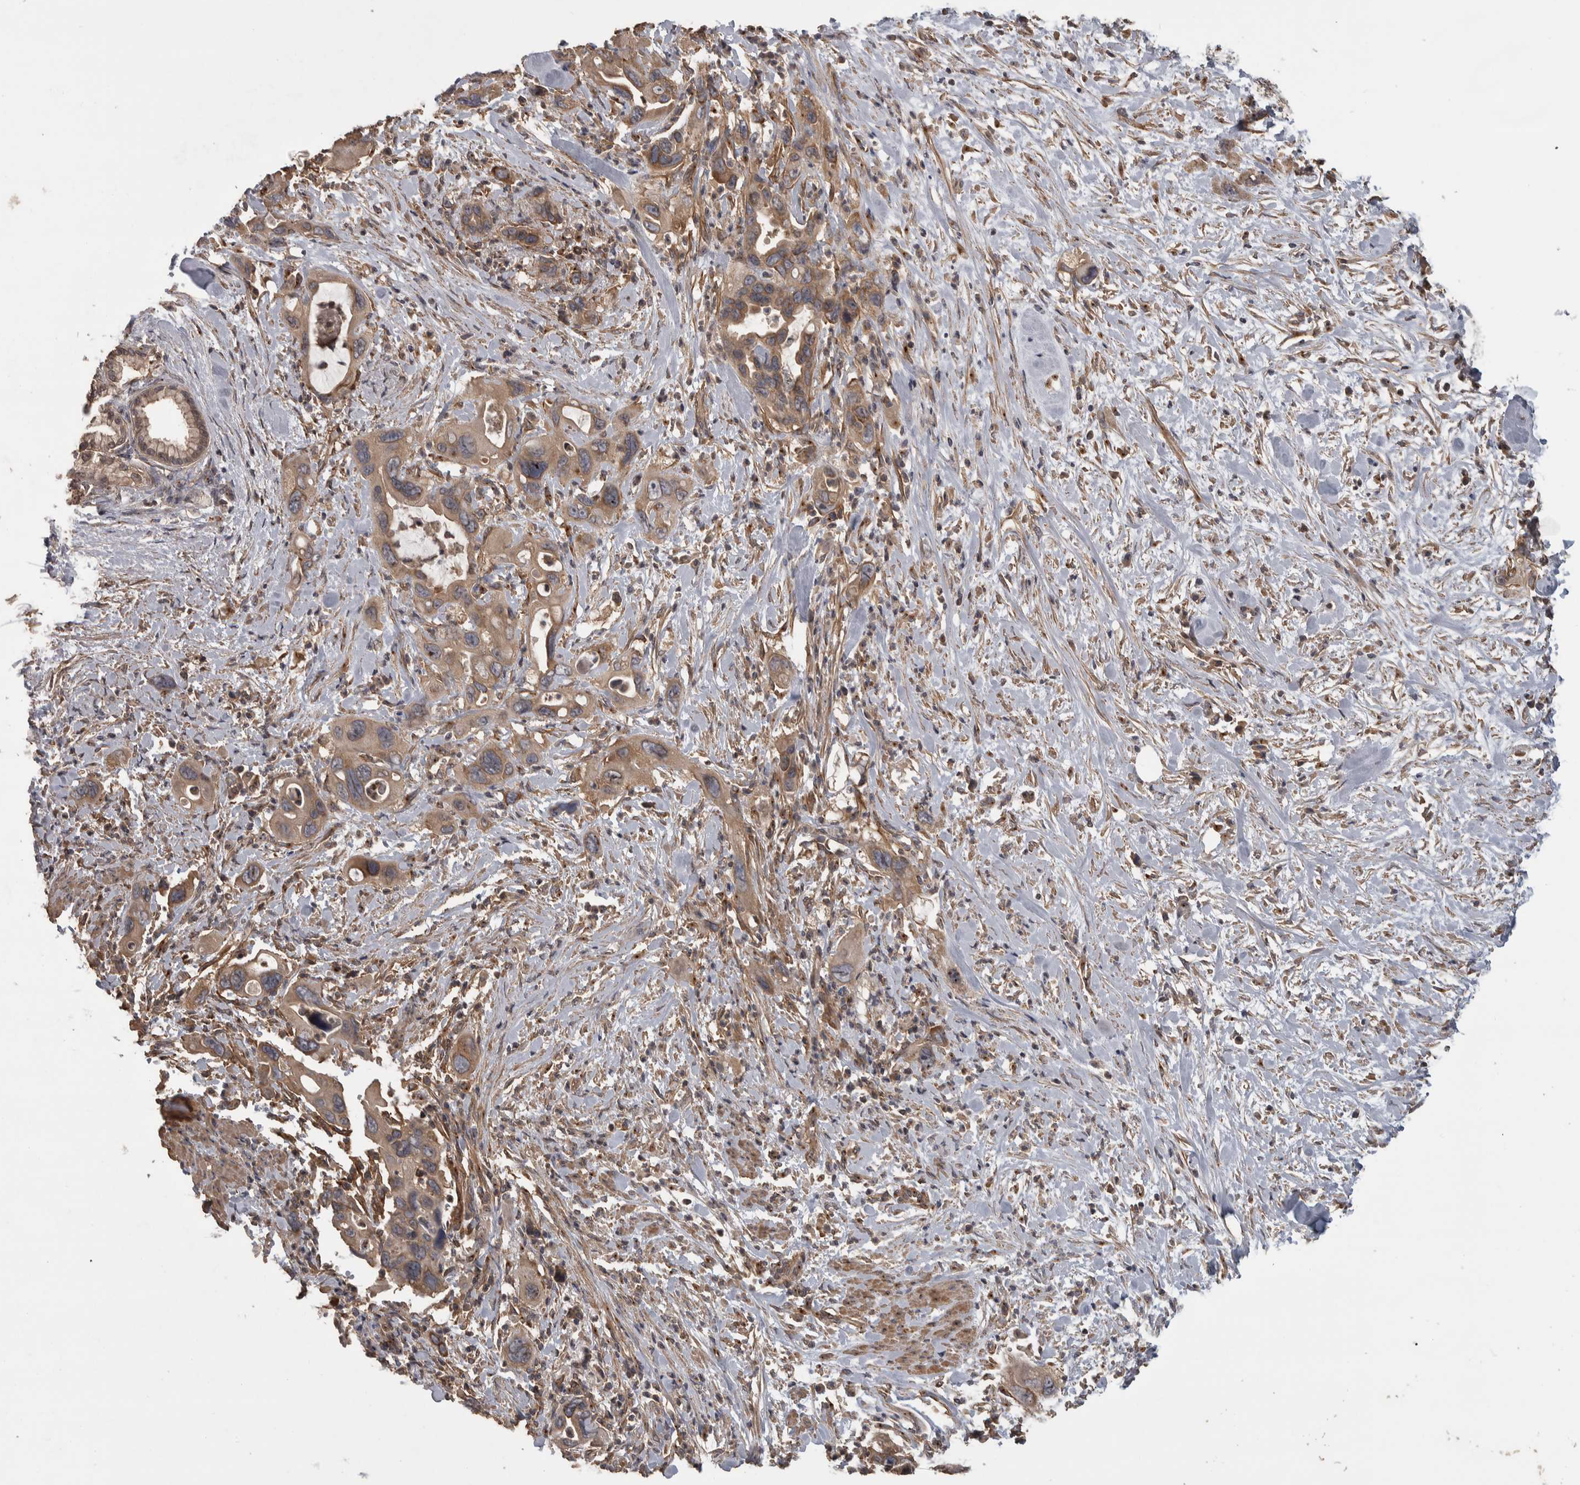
{"staining": {"intensity": "moderate", "quantity": ">75%", "location": "cytoplasmic/membranous"}, "tissue": "pancreatic cancer", "cell_type": "Tumor cells", "image_type": "cancer", "snomed": [{"axis": "morphology", "description": "Adenocarcinoma, NOS"}, {"axis": "topography", "description": "Pancreas"}], "caption": "Tumor cells display medium levels of moderate cytoplasmic/membranous staining in approximately >75% of cells in human adenocarcinoma (pancreatic).", "gene": "IFRD1", "patient": {"sex": "female", "age": 70}}